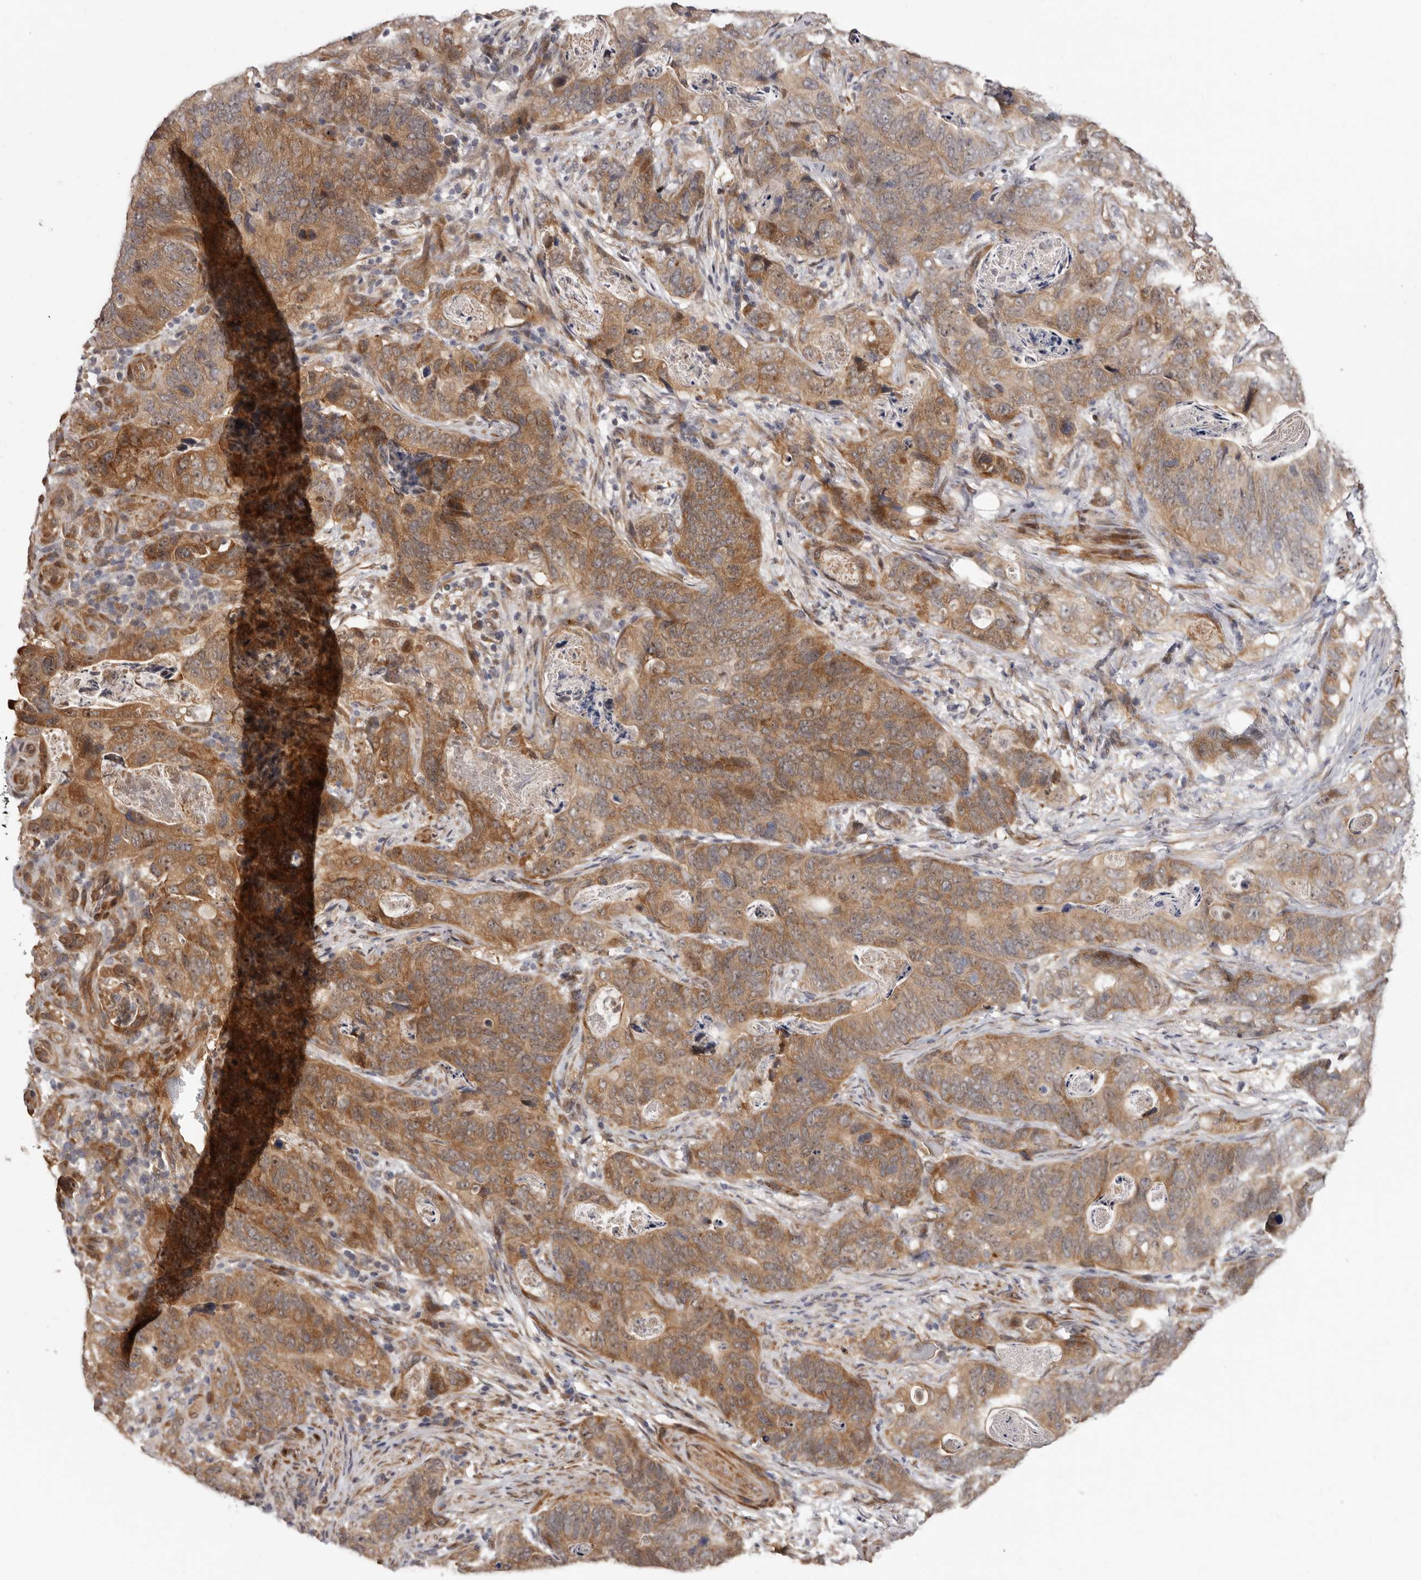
{"staining": {"intensity": "moderate", "quantity": ">75%", "location": "cytoplasmic/membranous"}, "tissue": "stomach cancer", "cell_type": "Tumor cells", "image_type": "cancer", "snomed": [{"axis": "morphology", "description": "Normal tissue, NOS"}, {"axis": "morphology", "description": "Adenocarcinoma, NOS"}, {"axis": "topography", "description": "Stomach"}], "caption": "A medium amount of moderate cytoplasmic/membranous staining is appreciated in approximately >75% of tumor cells in adenocarcinoma (stomach) tissue.", "gene": "SBDS", "patient": {"sex": "female", "age": 89}}